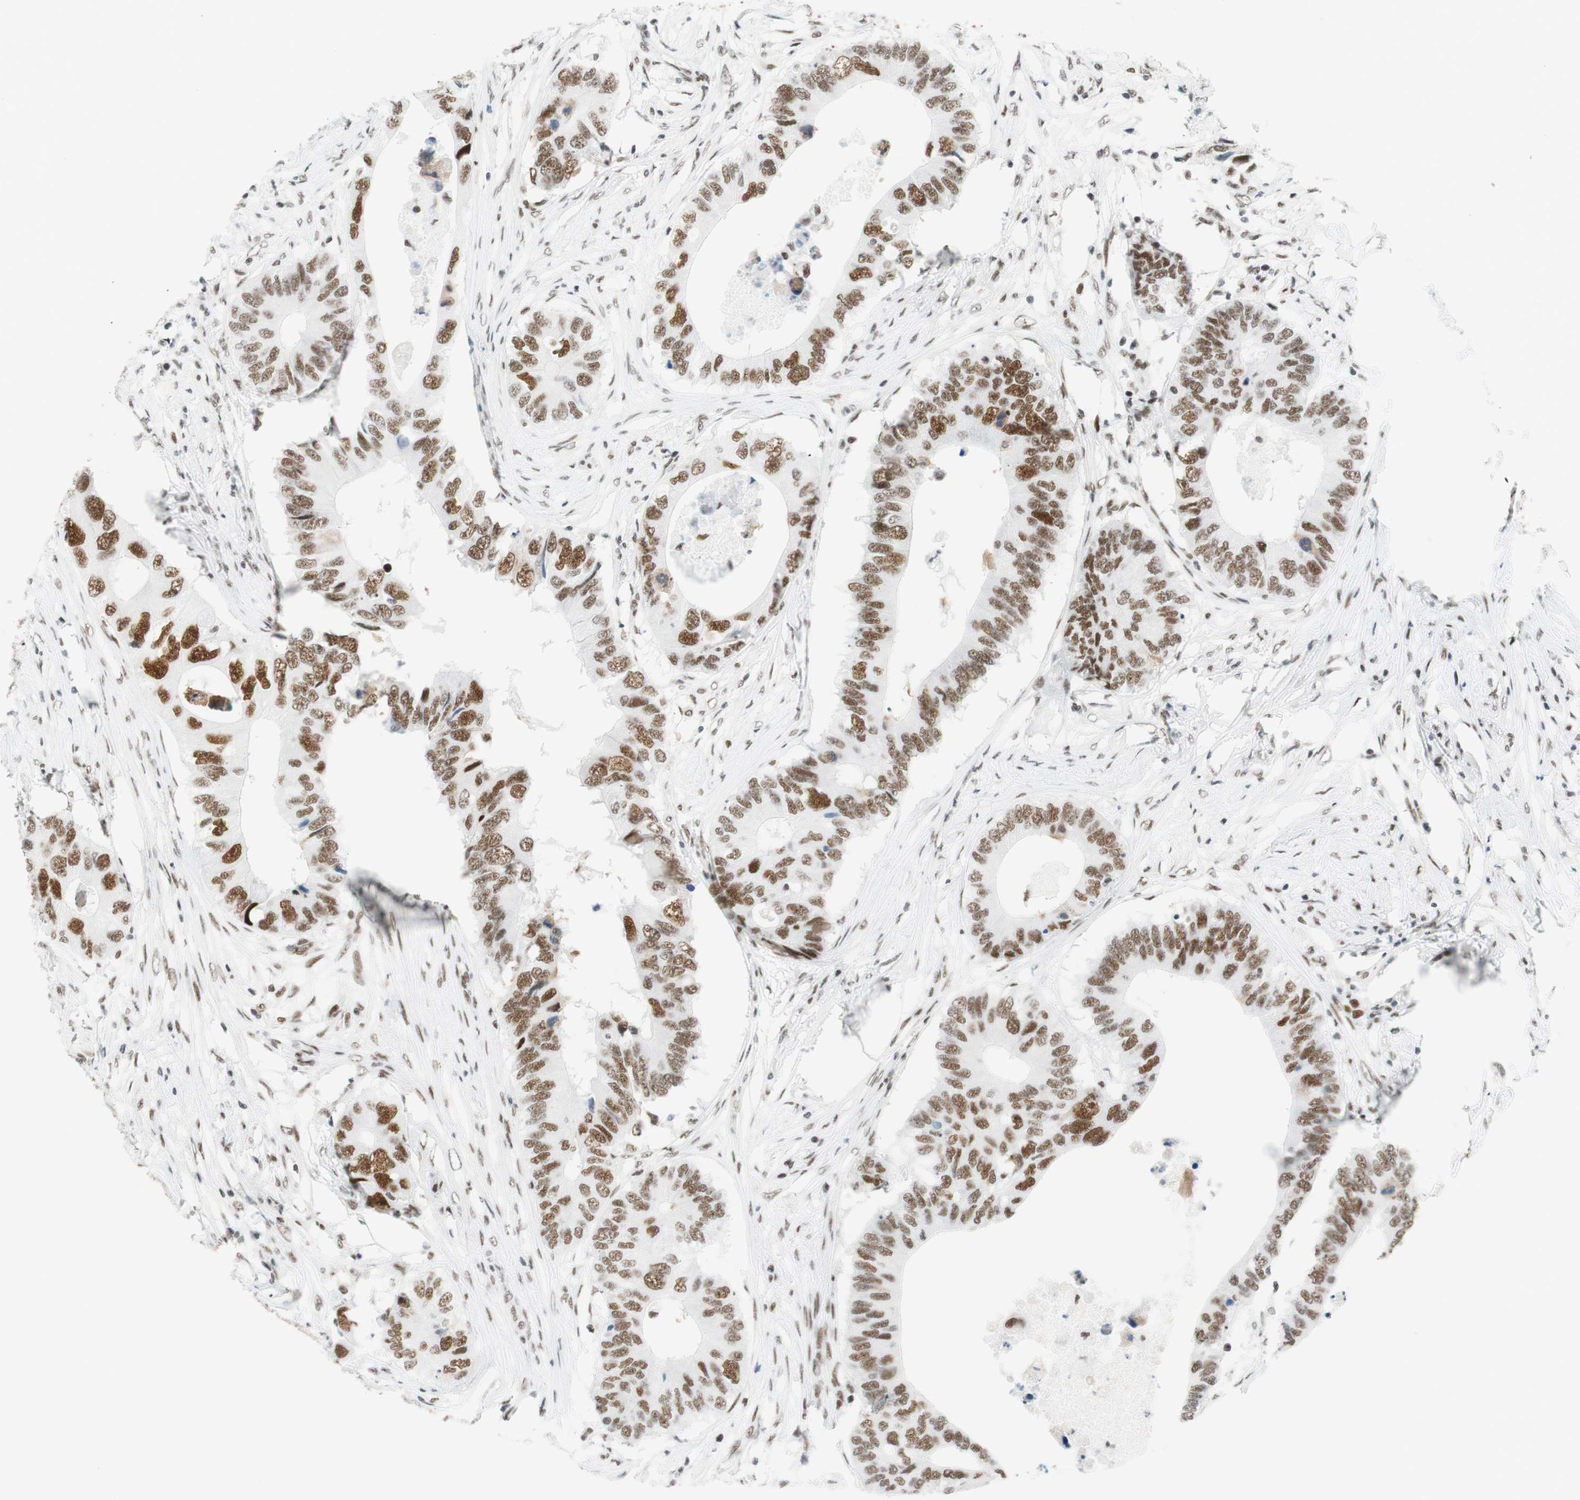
{"staining": {"intensity": "moderate", "quantity": "25%-75%", "location": "nuclear"}, "tissue": "colorectal cancer", "cell_type": "Tumor cells", "image_type": "cancer", "snomed": [{"axis": "morphology", "description": "Adenocarcinoma, NOS"}, {"axis": "topography", "description": "Colon"}], "caption": "This is an image of immunohistochemistry staining of colorectal cancer (adenocarcinoma), which shows moderate positivity in the nuclear of tumor cells.", "gene": "RNF20", "patient": {"sex": "male", "age": 71}}